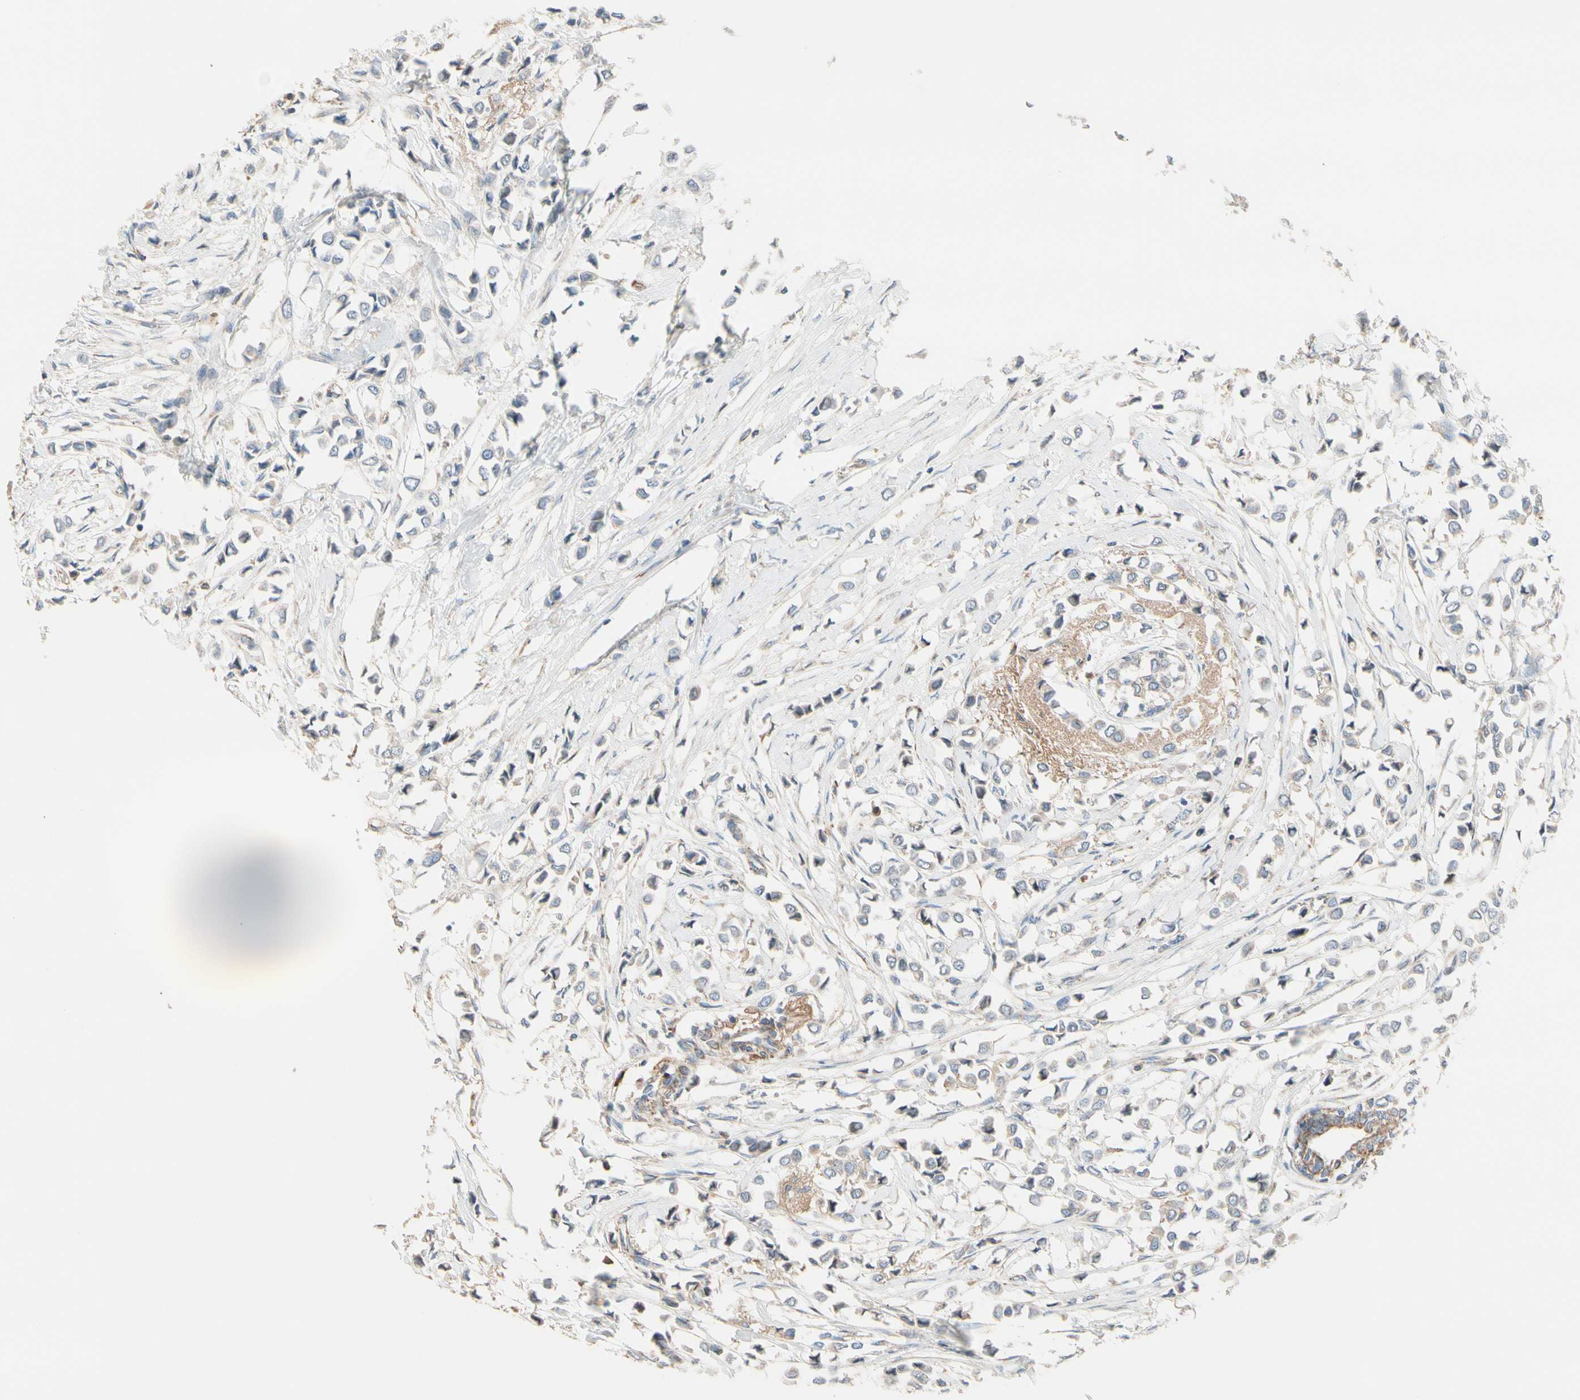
{"staining": {"intensity": "weak", "quantity": ">75%", "location": "cytoplasmic/membranous"}, "tissue": "breast cancer", "cell_type": "Tumor cells", "image_type": "cancer", "snomed": [{"axis": "morphology", "description": "Lobular carcinoma"}, {"axis": "topography", "description": "Breast"}], "caption": "Breast lobular carcinoma was stained to show a protein in brown. There is low levels of weak cytoplasmic/membranous expression in about >75% of tumor cells. (Brightfield microscopy of DAB IHC at high magnification).", "gene": "EPHA3", "patient": {"sex": "female", "age": 51}}